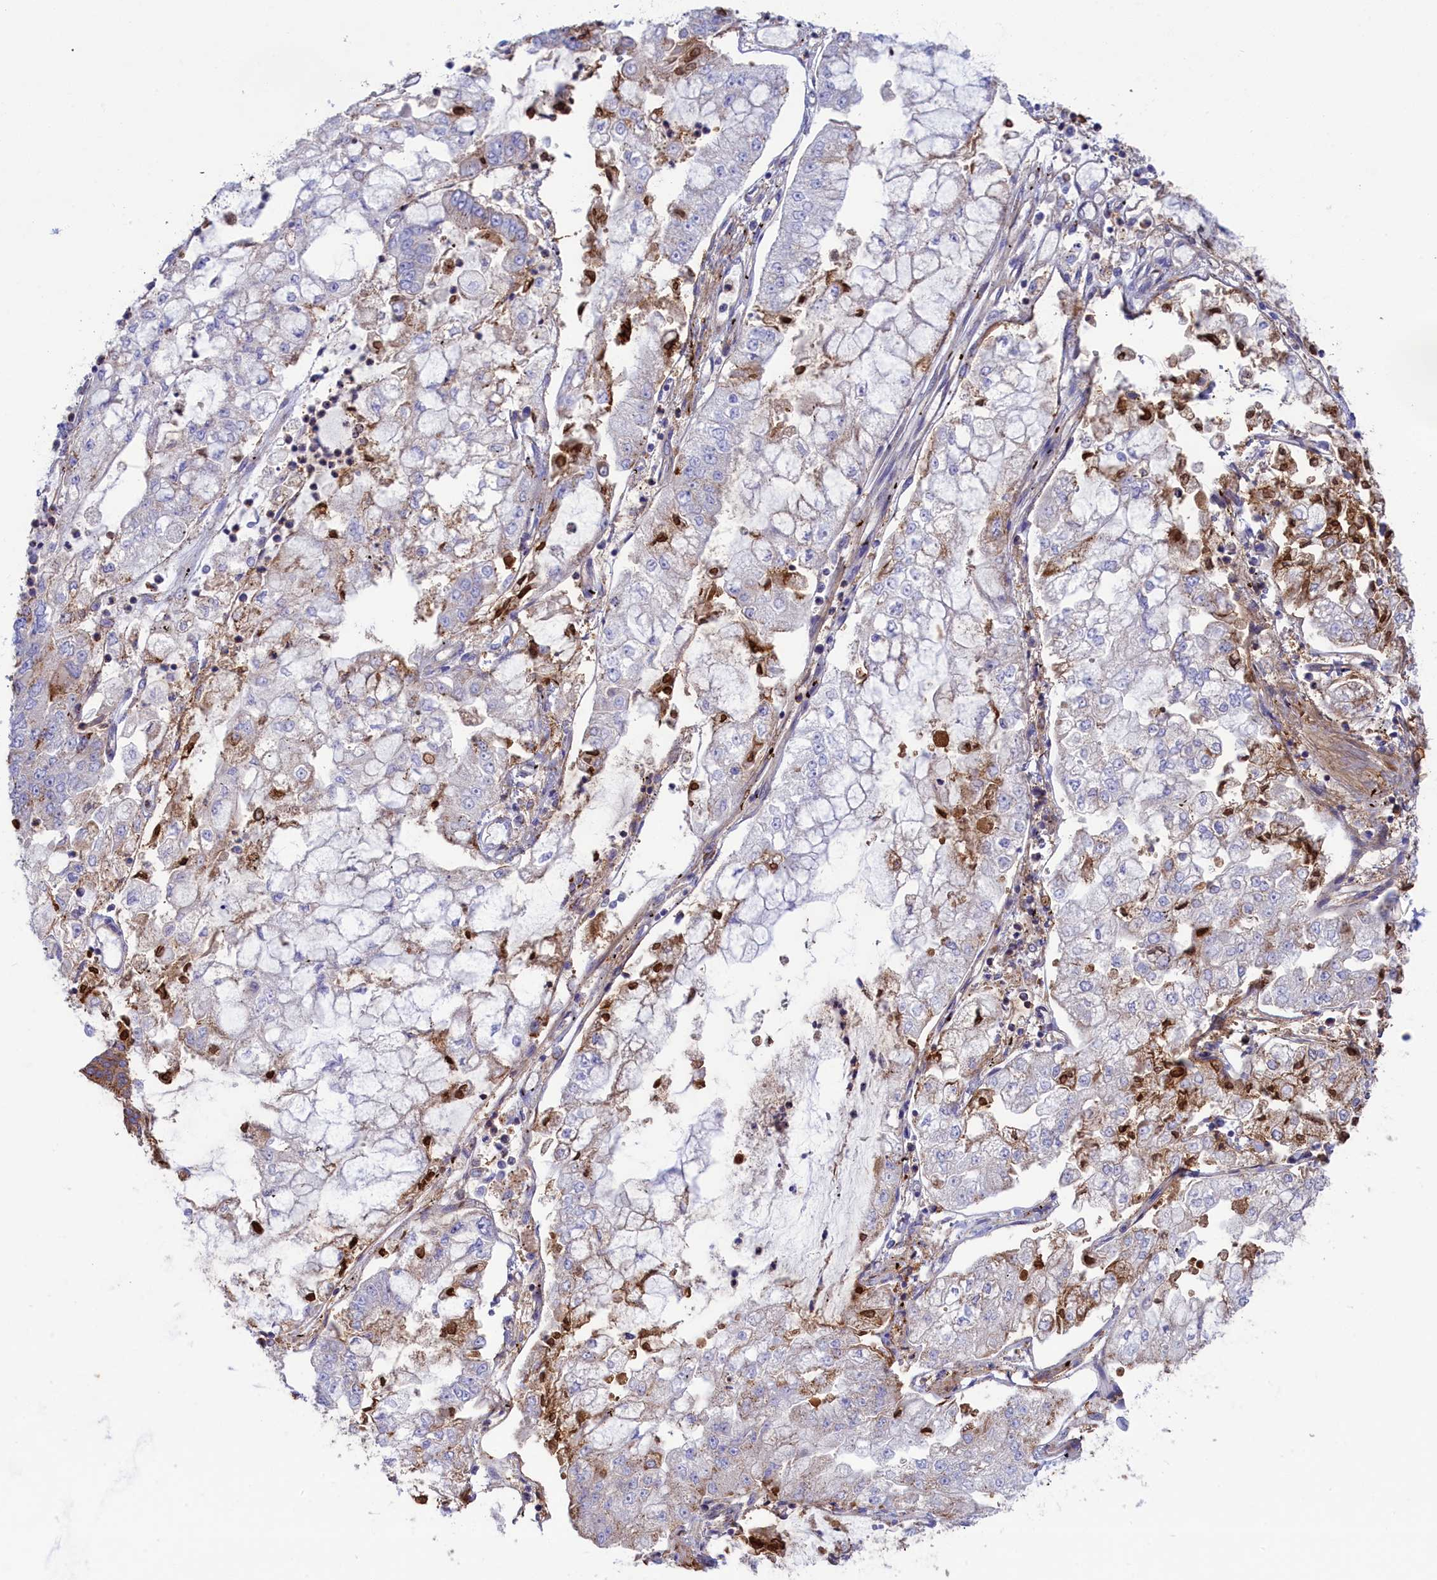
{"staining": {"intensity": "negative", "quantity": "none", "location": "none"}, "tissue": "stomach cancer", "cell_type": "Tumor cells", "image_type": "cancer", "snomed": [{"axis": "morphology", "description": "Adenocarcinoma, NOS"}, {"axis": "topography", "description": "Stomach"}], "caption": "An immunohistochemistry (IHC) histopathology image of adenocarcinoma (stomach) is shown. There is no staining in tumor cells of adenocarcinoma (stomach).", "gene": "SCAMP4", "patient": {"sex": "male", "age": 76}}